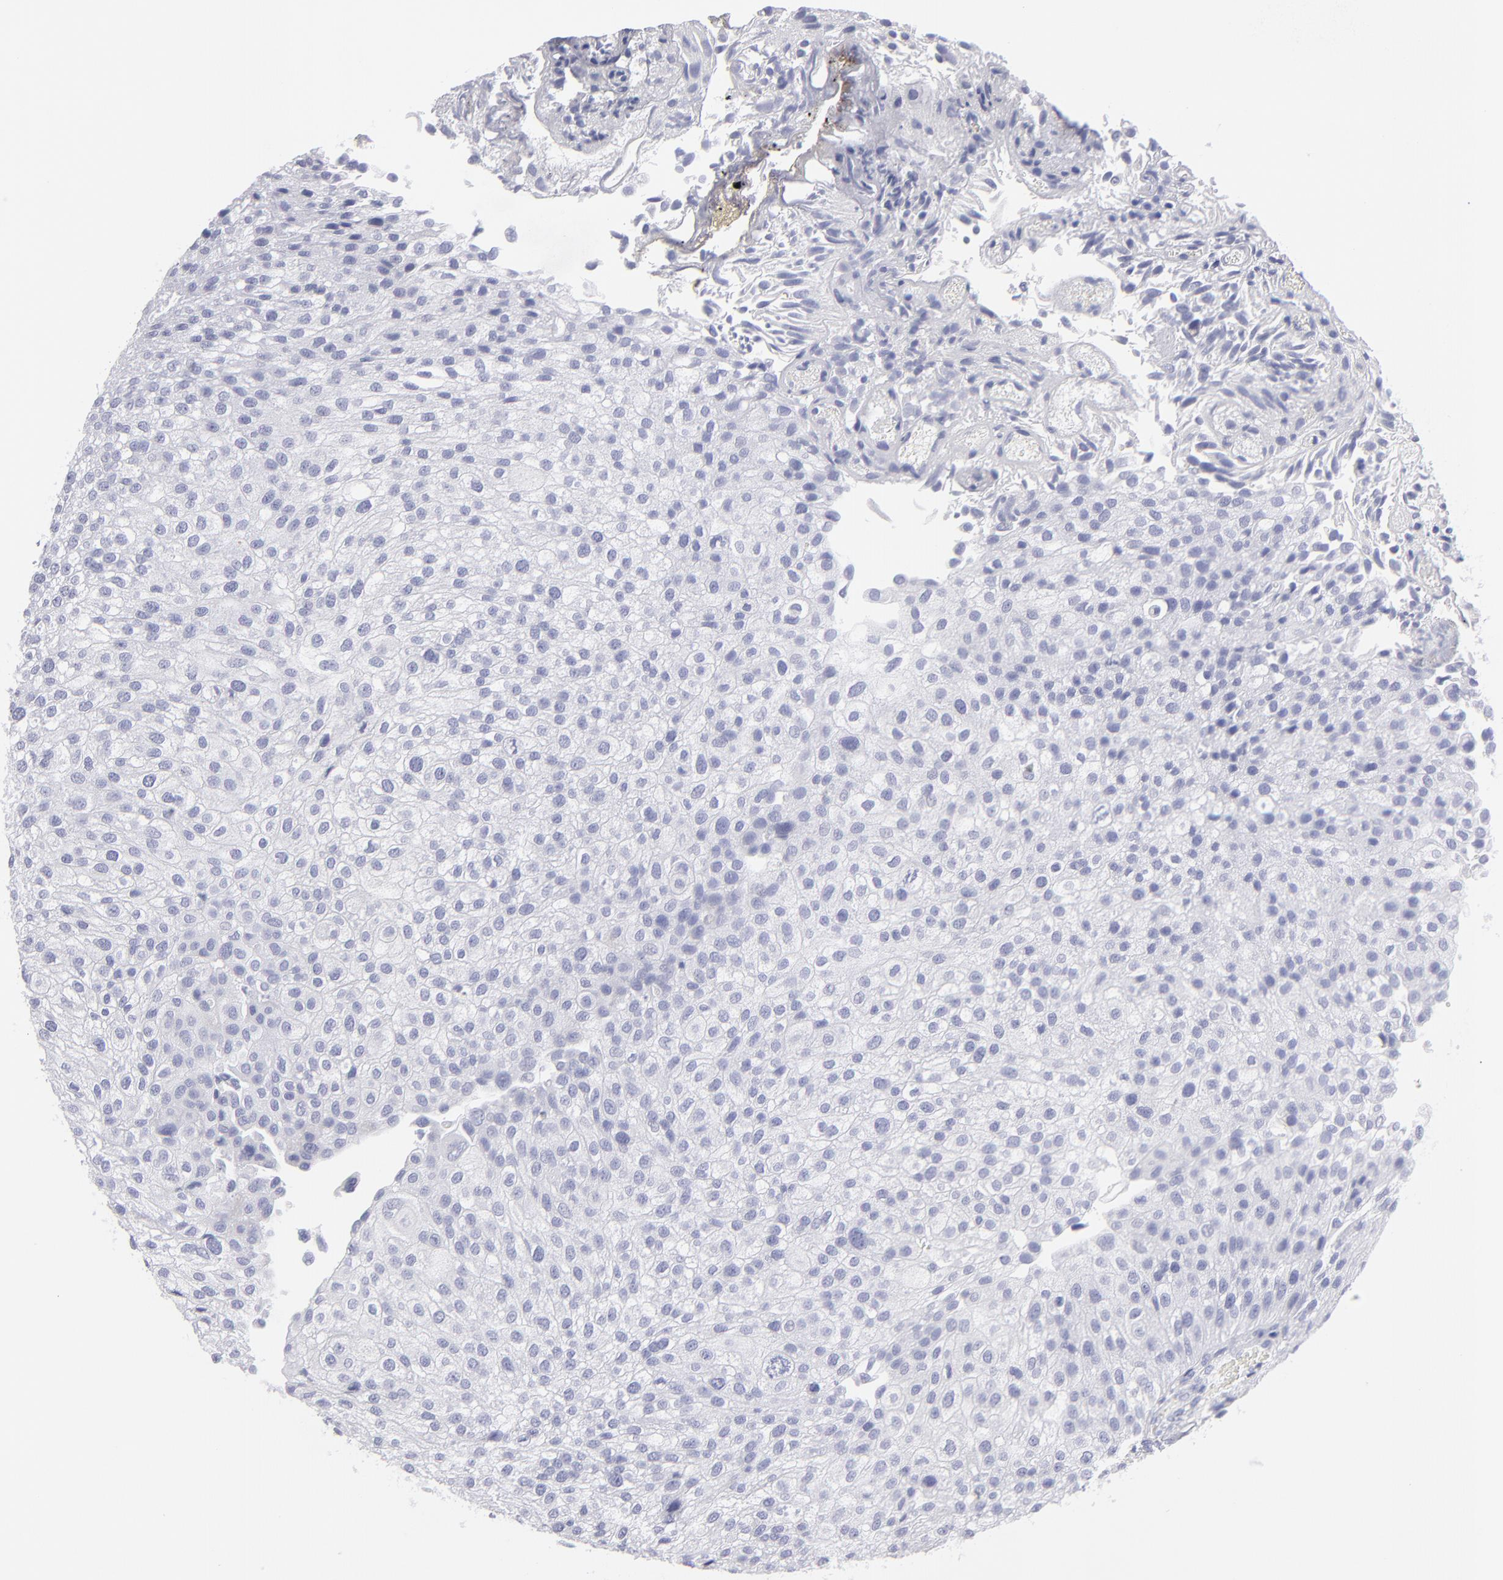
{"staining": {"intensity": "negative", "quantity": "none", "location": "none"}, "tissue": "urothelial cancer", "cell_type": "Tumor cells", "image_type": "cancer", "snomed": [{"axis": "morphology", "description": "Urothelial carcinoma, Low grade"}, {"axis": "topography", "description": "Urinary bladder"}], "caption": "There is no significant positivity in tumor cells of urothelial carcinoma (low-grade).", "gene": "CALR", "patient": {"sex": "female", "age": 89}}